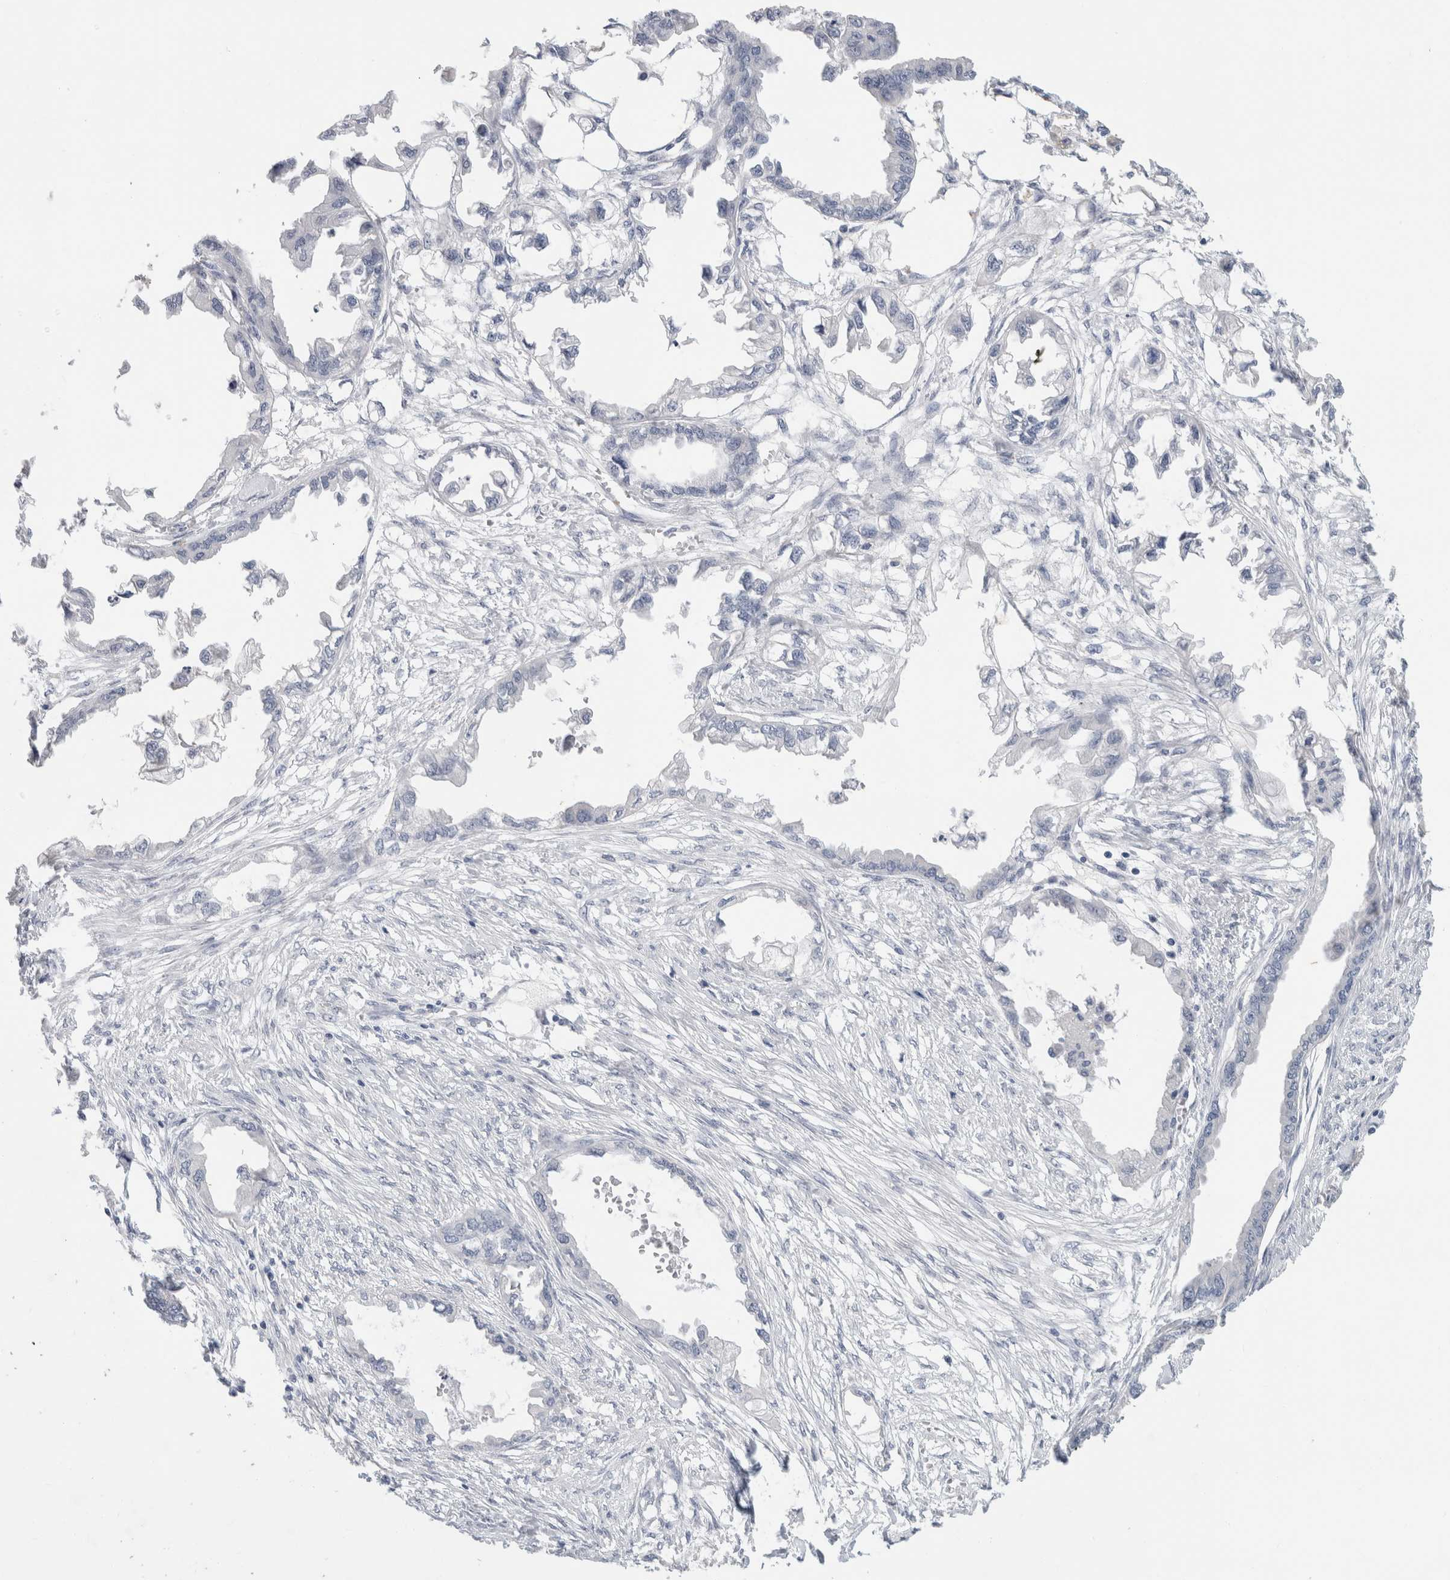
{"staining": {"intensity": "negative", "quantity": "none", "location": "none"}, "tissue": "endometrial cancer", "cell_type": "Tumor cells", "image_type": "cancer", "snomed": [{"axis": "morphology", "description": "Adenocarcinoma, NOS"}, {"axis": "morphology", "description": "Adenocarcinoma, metastatic, NOS"}, {"axis": "topography", "description": "Adipose tissue"}, {"axis": "topography", "description": "Endometrium"}], "caption": "Immunohistochemical staining of human endometrial adenocarcinoma exhibits no significant positivity in tumor cells.", "gene": "BCAN", "patient": {"sex": "female", "age": 67}}